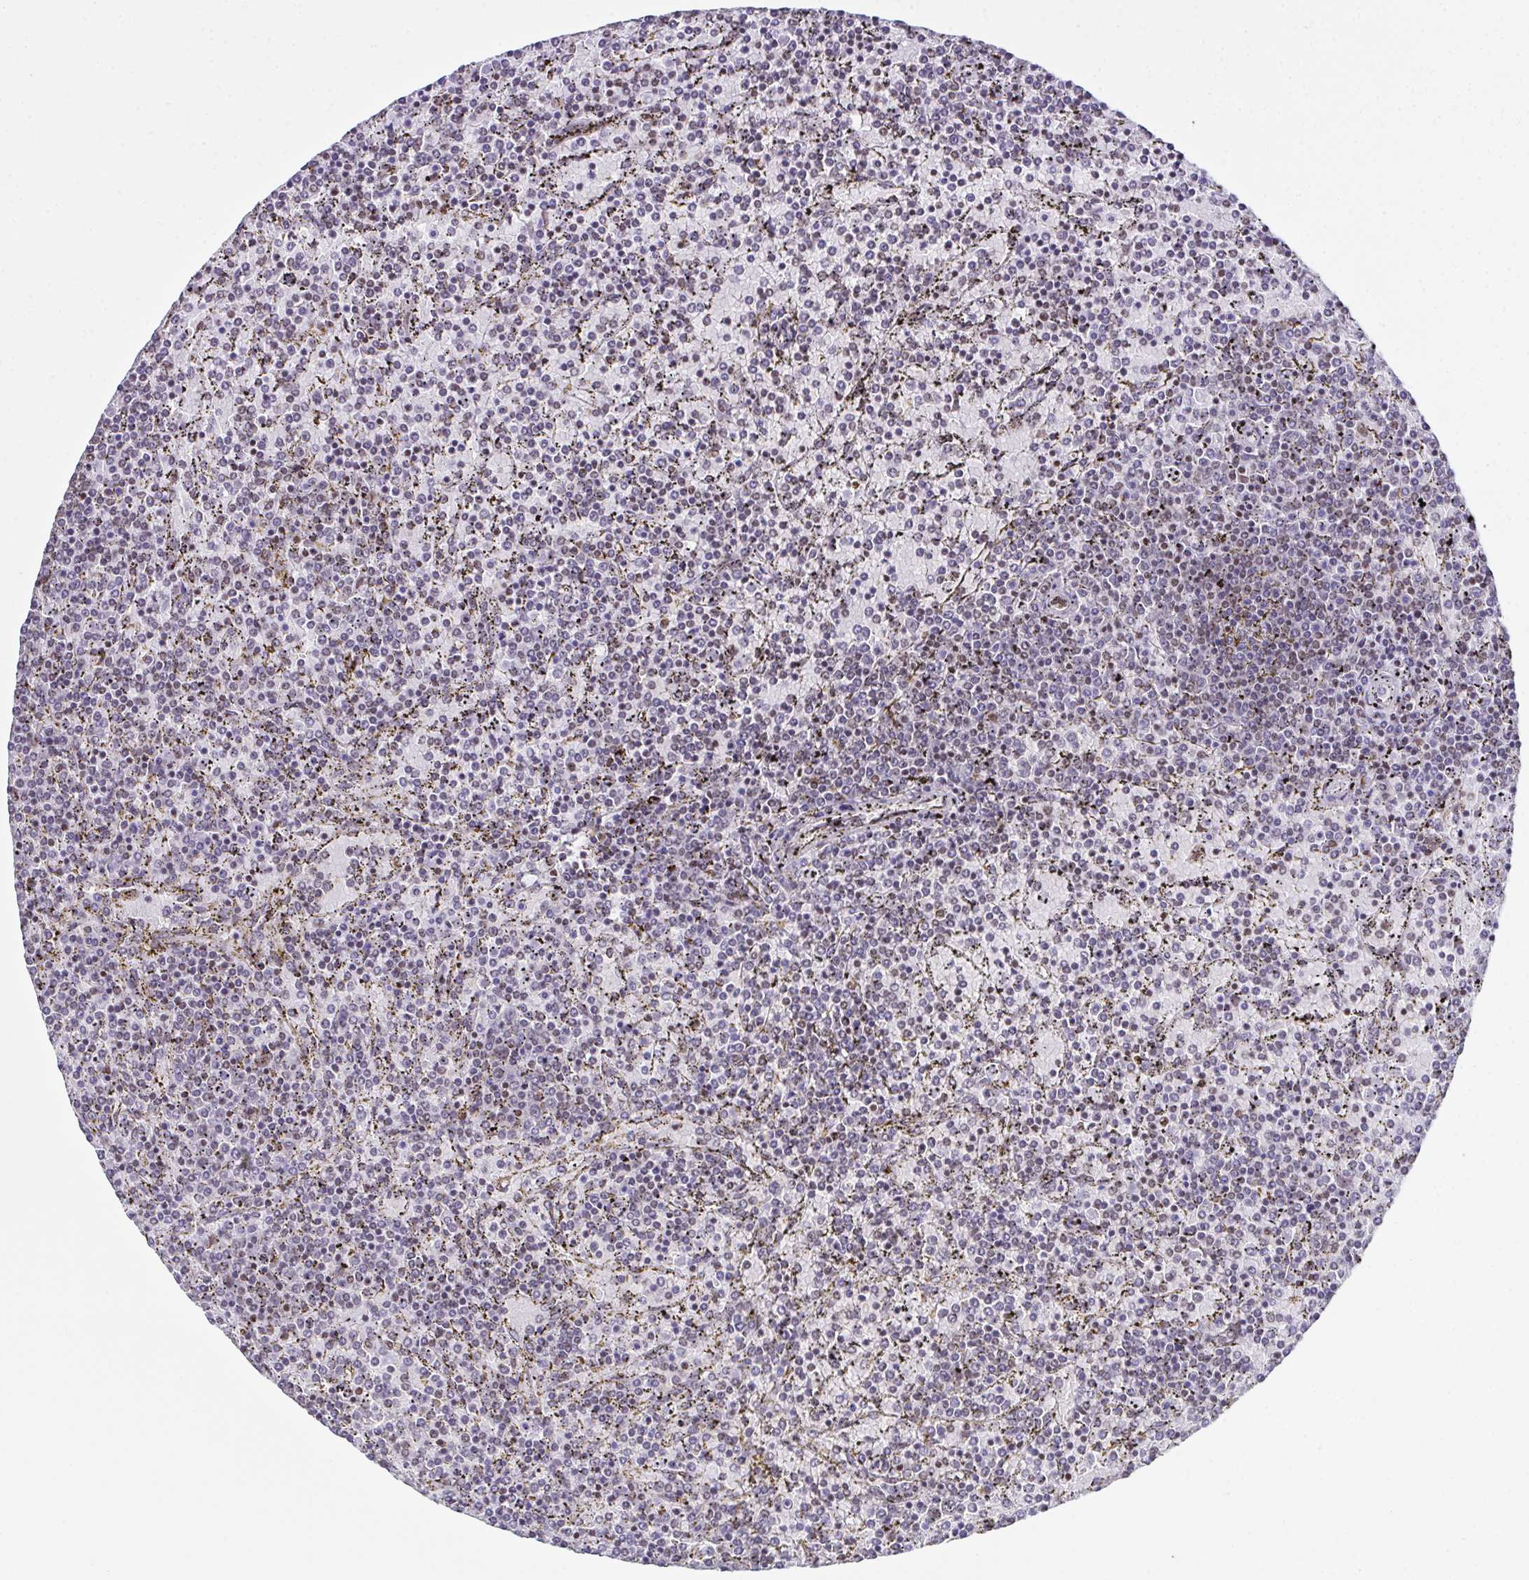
{"staining": {"intensity": "negative", "quantity": "none", "location": "none"}, "tissue": "lymphoma", "cell_type": "Tumor cells", "image_type": "cancer", "snomed": [{"axis": "morphology", "description": "Malignant lymphoma, non-Hodgkin's type, Low grade"}, {"axis": "topography", "description": "Spleen"}], "caption": "Lymphoma stained for a protein using immunohistochemistry shows no expression tumor cells.", "gene": "ZNF800", "patient": {"sex": "female", "age": 77}}